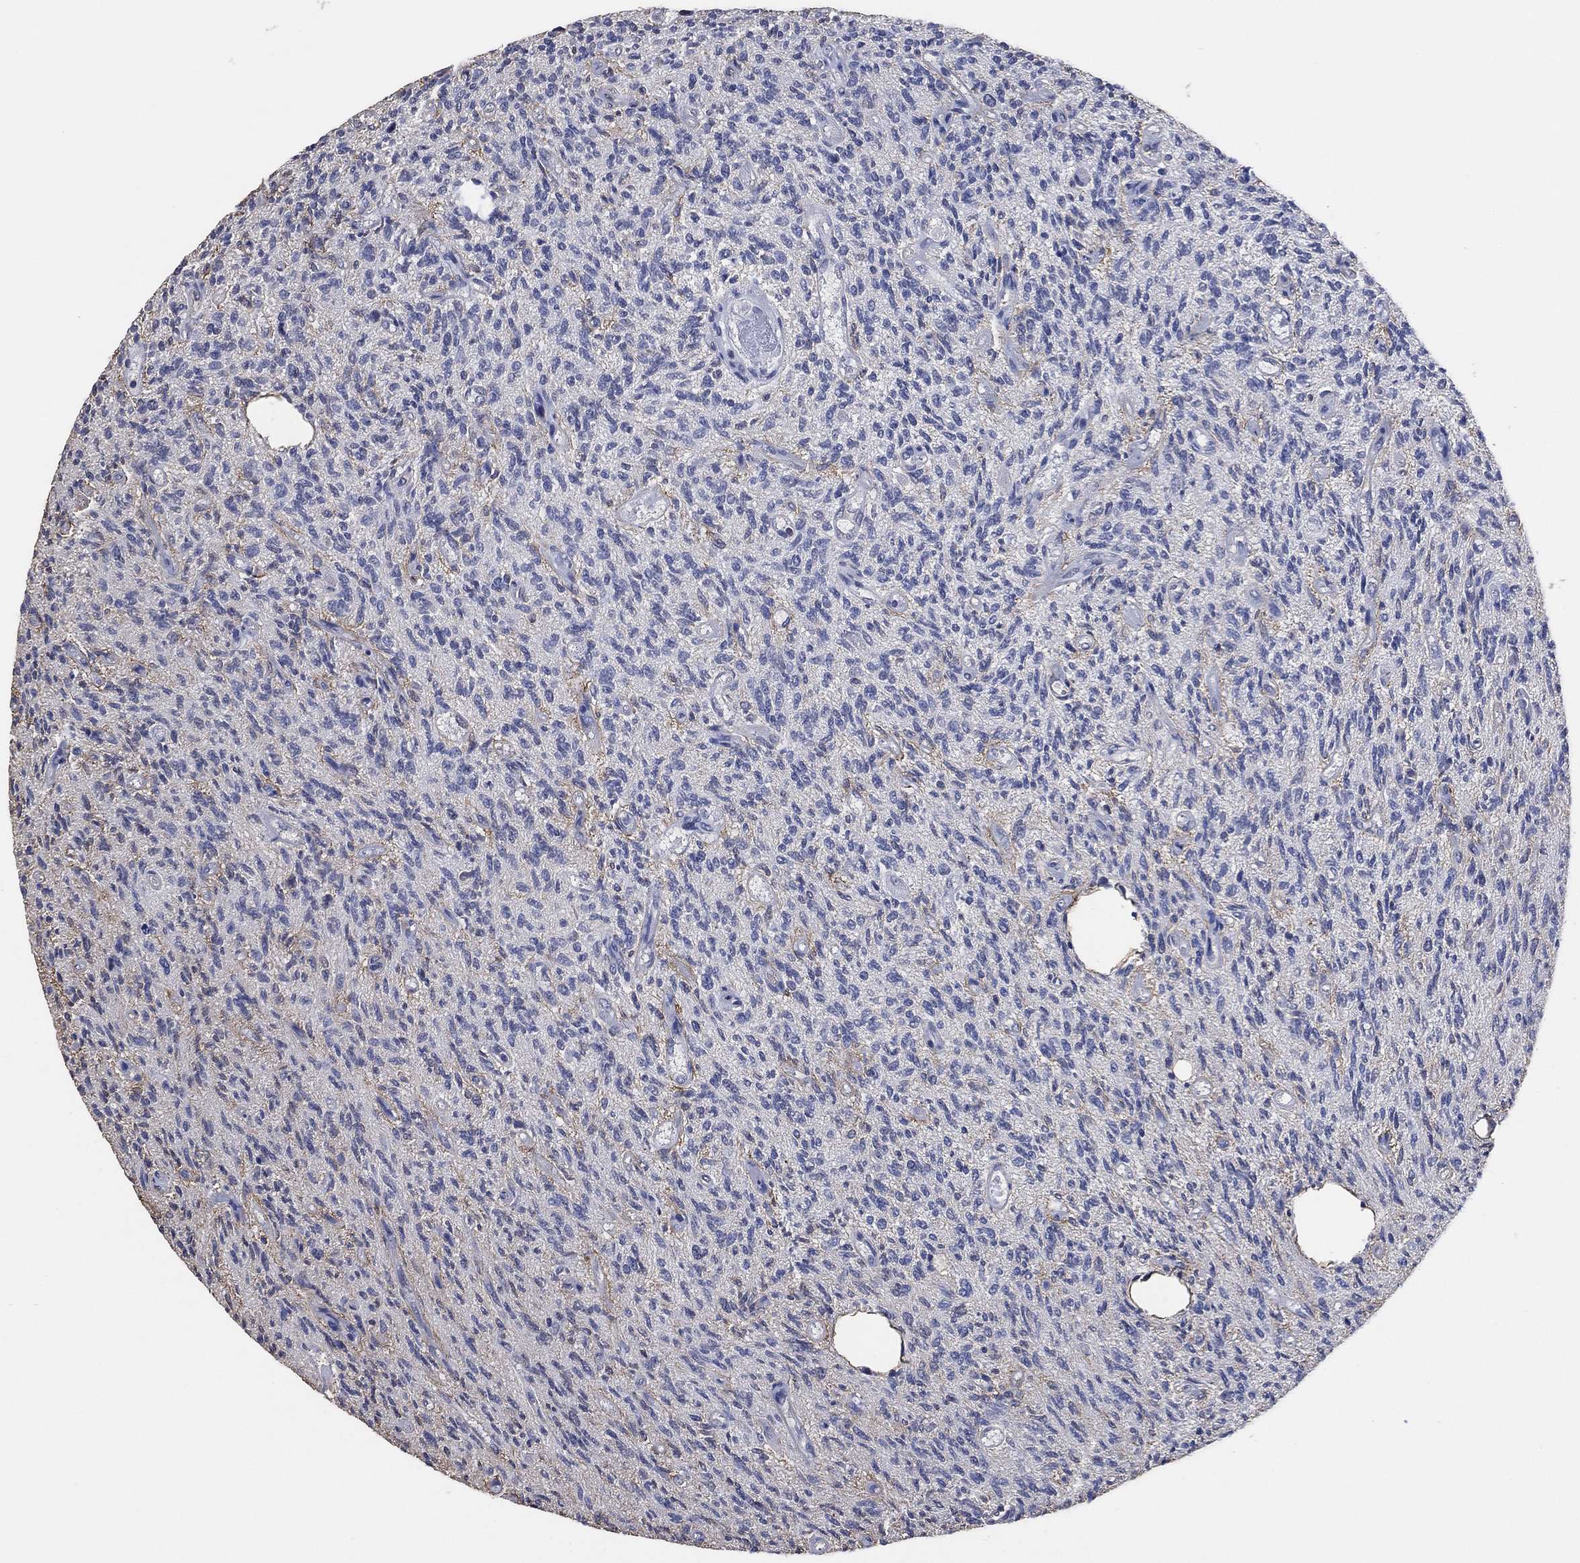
{"staining": {"intensity": "negative", "quantity": "none", "location": "none"}, "tissue": "glioma", "cell_type": "Tumor cells", "image_type": "cancer", "snomed": [{"axis": "morphology", "description": "Glioma, malignant, High grade"}, {"axis": "topography", "description": "Brain"}], "caption": "IHC of malignant glioma (high-grade) displays no staining in tumor cells.", "gene": "KLK5", "patient": {"sex": "male", "age": 64}}